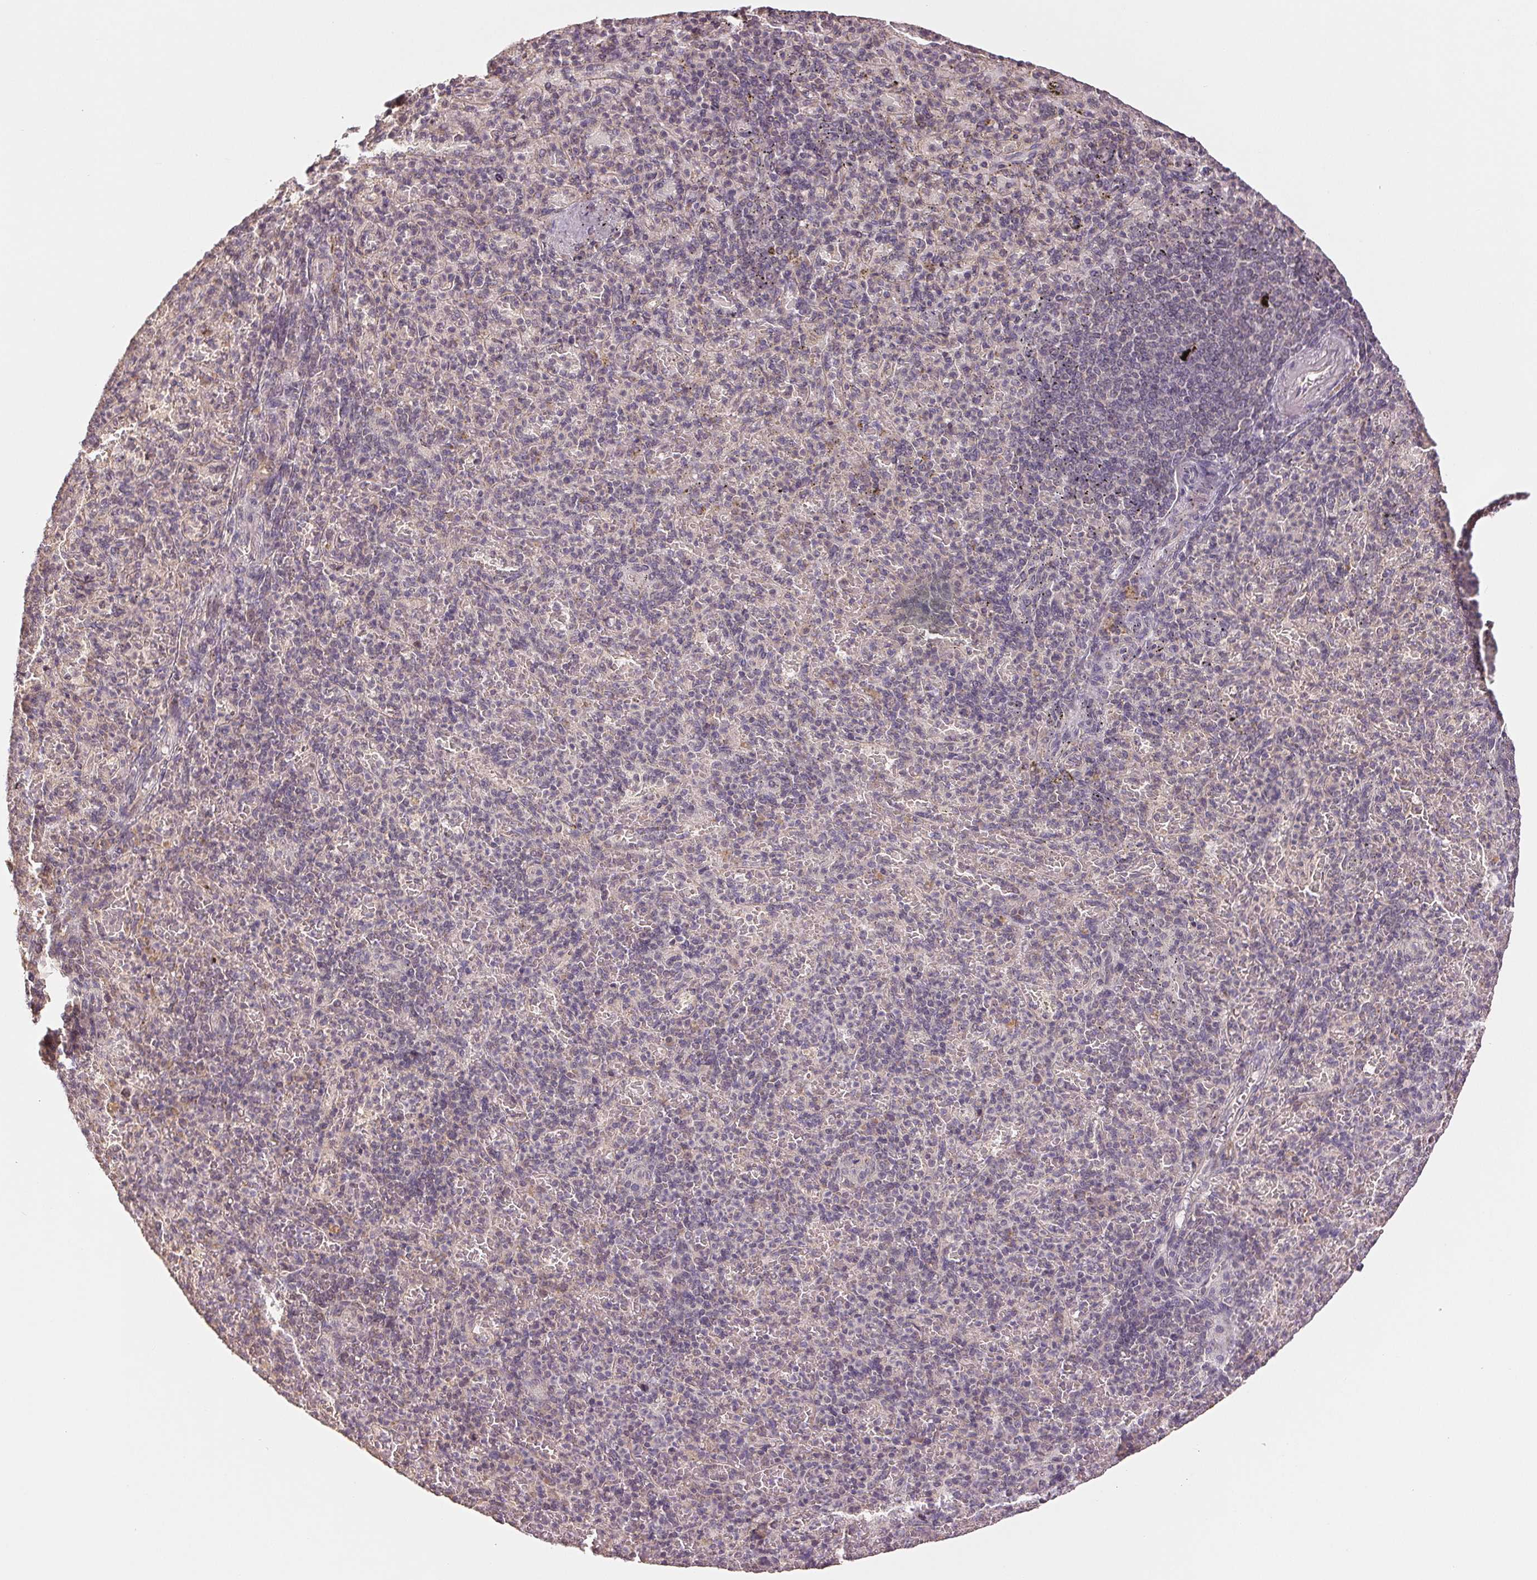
{"staining": {"intensity": "negative", "quantity": "none", "location": "none"}, "tissue": "spleen", "cell_type": "Cells in red pulp", "image_type": "normal", "snomed": [{"axis": "morphology", "description": "Normal tissue, NOS"}, {"axis": "topography", "description": "Spleen"}], "caption": "DAB (3,3'-diaminobenzidine) immunohistochemical staining of unremarkable spleen demonstrates no significant expression in cells in red pulp. (Stains: DAB immunohistochemistry with hematoxylin counter stain, Microscopy: brightfield microscopy at high magnification).", "gene": "COX14", "patient": {"sex": "female", "age": 74}}